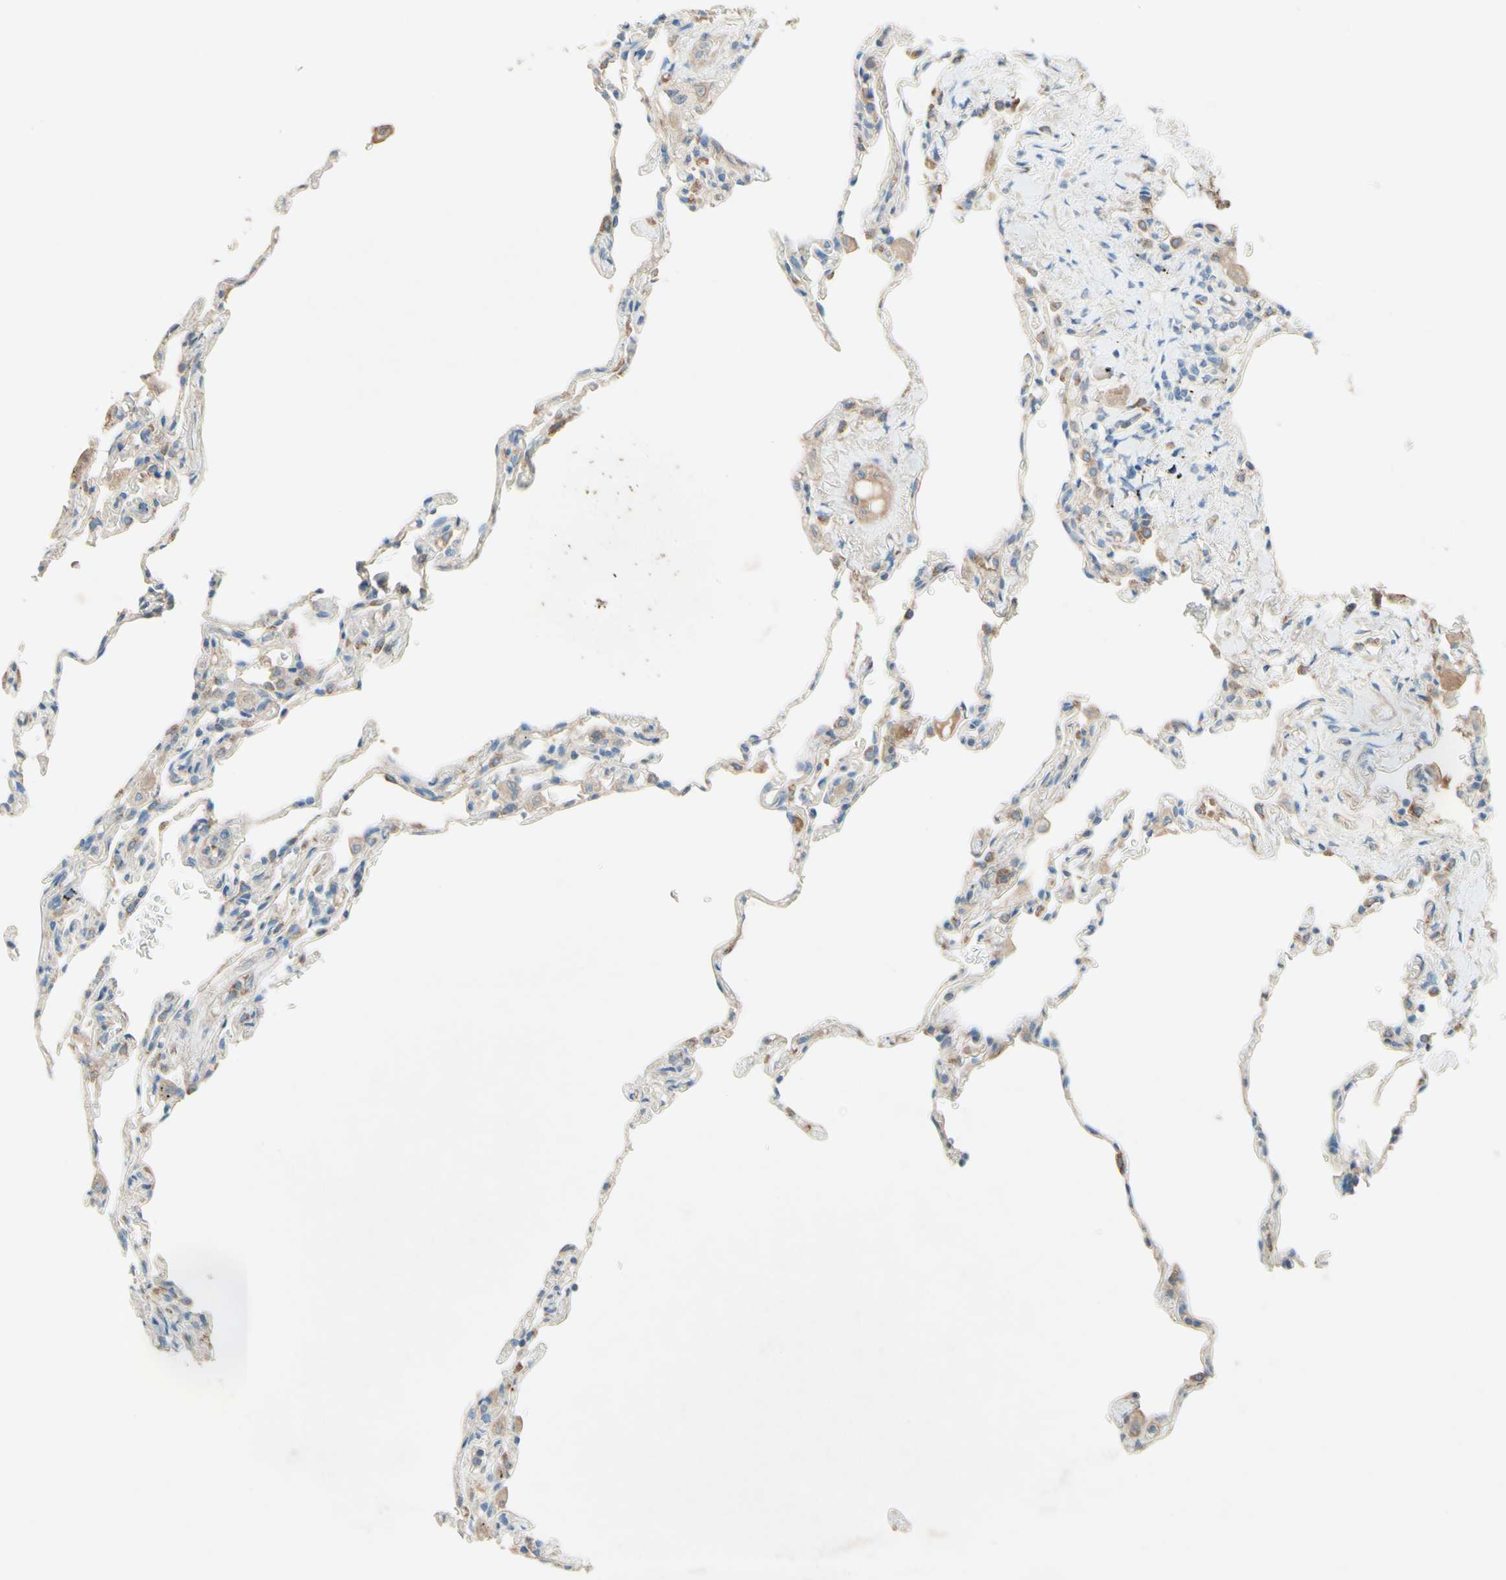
{"staining": {"intensity": "weak", "quantity": "25%-75%", "location": "cytoplasmic/membranous"}, "tissue": "lung", "cell_type": "Alveolar cells", "image_type": "normal", "snomed": [{"axis": "morphology", "description": "Normal tissue, NOS"}, {"axis": "topography", "description": "Lung"}], "caption": "Immunohistochemistry (IHC) of unremarkable human lung demonstrates low levels of weak cytoplasmic/membranous staining in approximately 25%-75% of alveolar cells.", "gene": "IL2", "patient": {"sex": "male", "age": 59}}